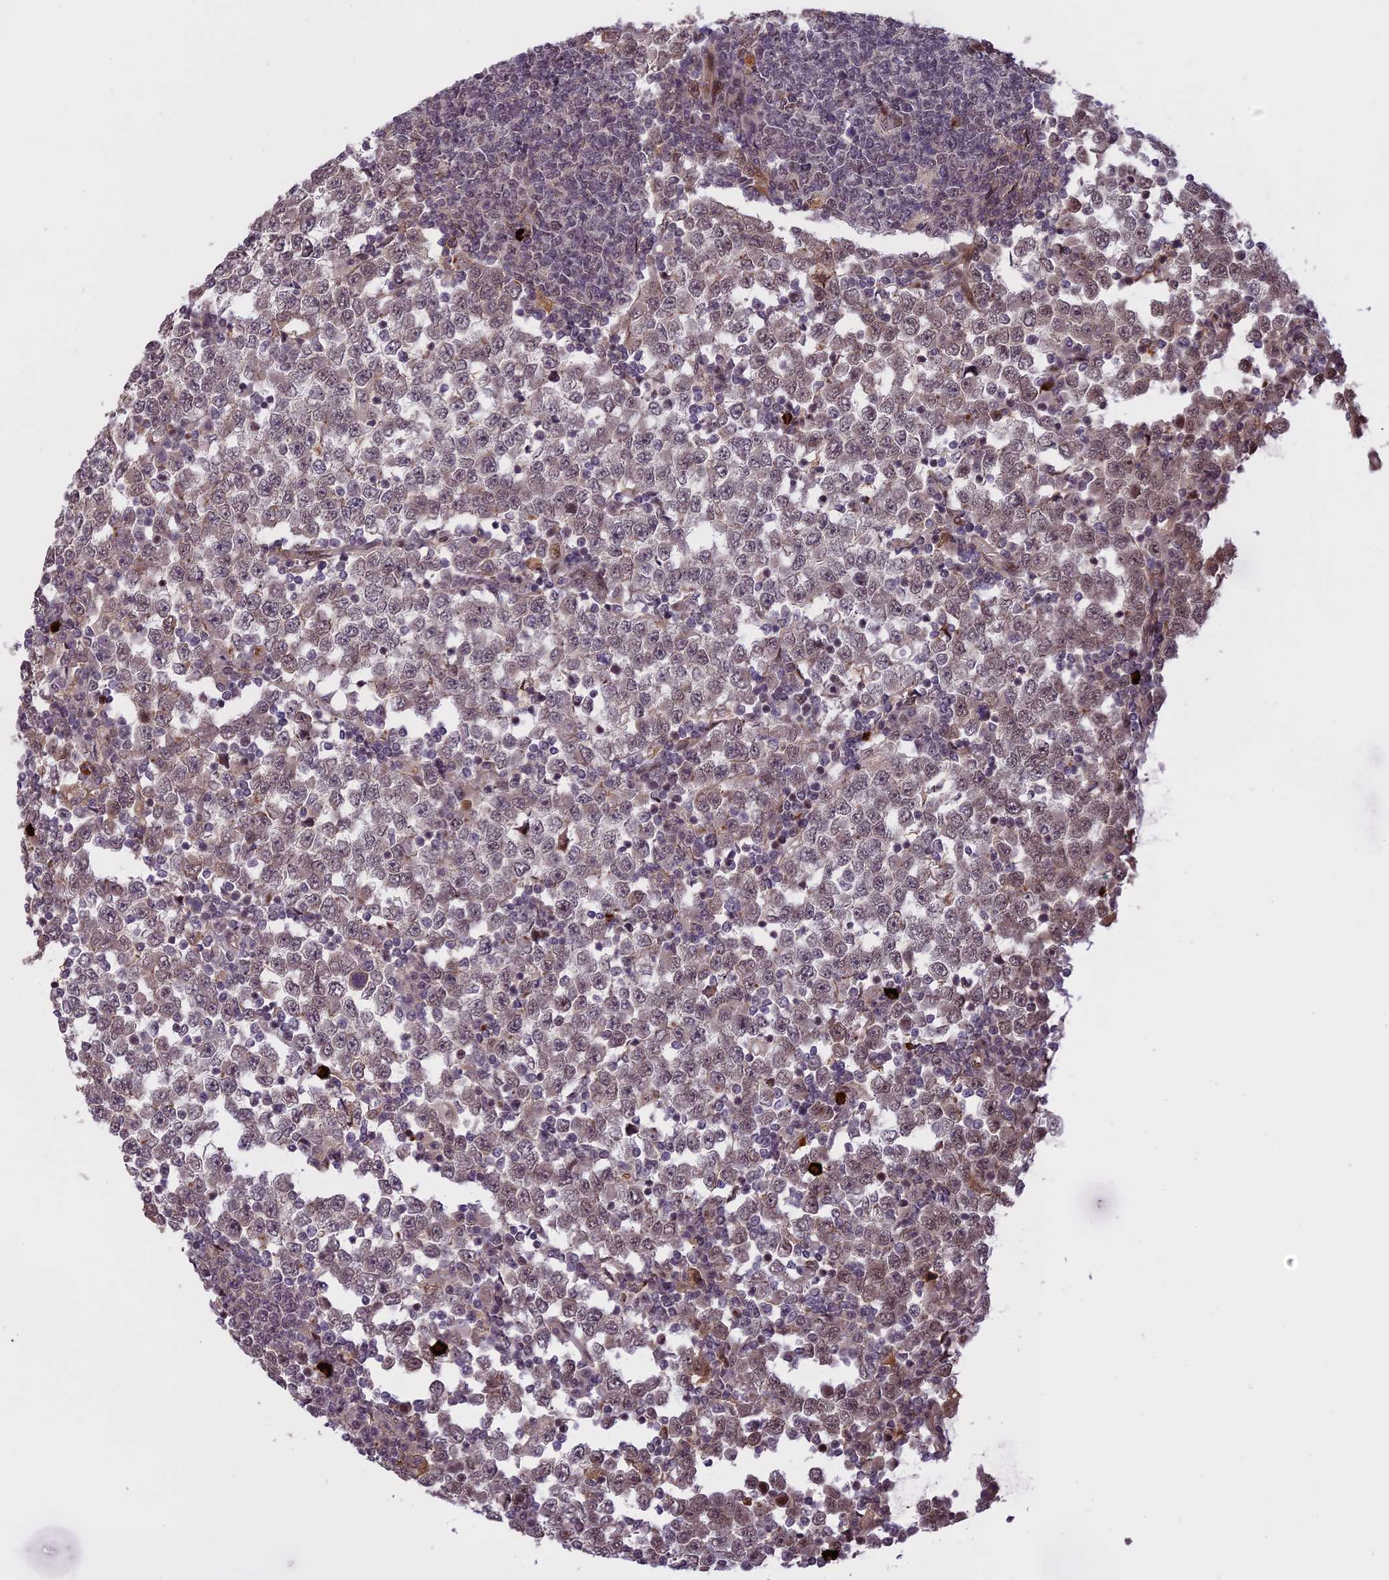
{"staining": {"intensity": "negative", "quantity": "none", "location": "none"}, "tissue": "testis cancer", "cell_type": "Tumor cells", "image_type": "cancer", "snomed": [{"axis": "morphology", "description": "Seminoma, NOS"}, {"axis": "topography", "description": "Testis"}], "caption": "DAB immunohistochemical staining of human testis cancer (seminoma) displays no significant positivity in tumor cells.", "gene": "PRELID2", "patient": {"sex": "male", "age": 65}}